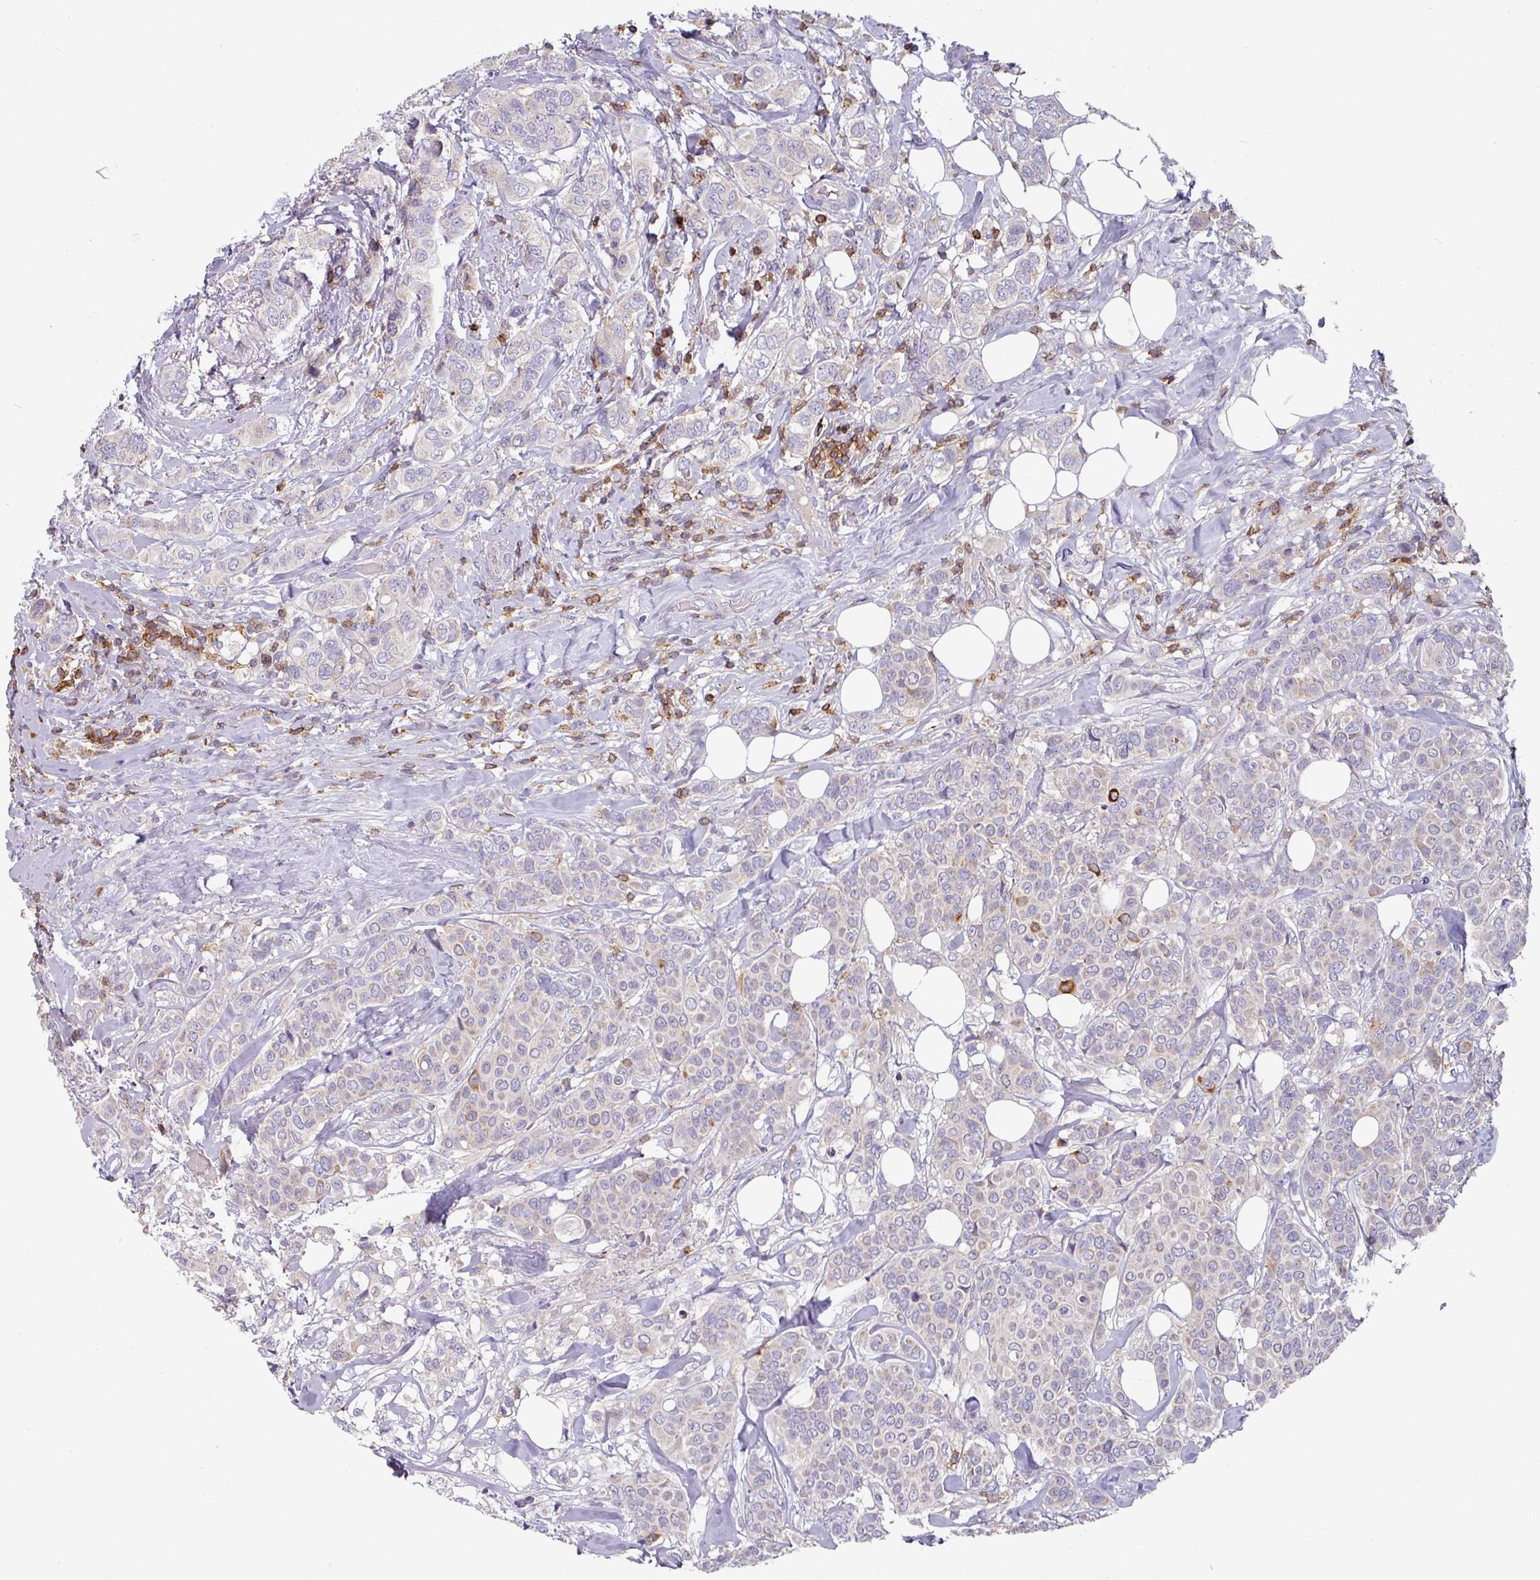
{"staining": {"intensity": "strong", "quantity": "<25%", "location": "cytoplasmic/membranous"}, "tissue": "breast cancer", "cell_type": "Tumor cells", "image_type": "cancer", "snomed": [{"axis": "morphology", "description": "Lobular carcinoma"}, {"axis": "topography", "description": "Breast"}], "caption": "This histopathology image reveals breast cancer stained with immunohistochemistry to label a protein in brown. The cytoplasmic/membranous of tumor cells show strong positivity for the protein. Nuclei are counter-stained blue.", "gene": "CD3G", "patient": {"sex": "female", "age": 51}}